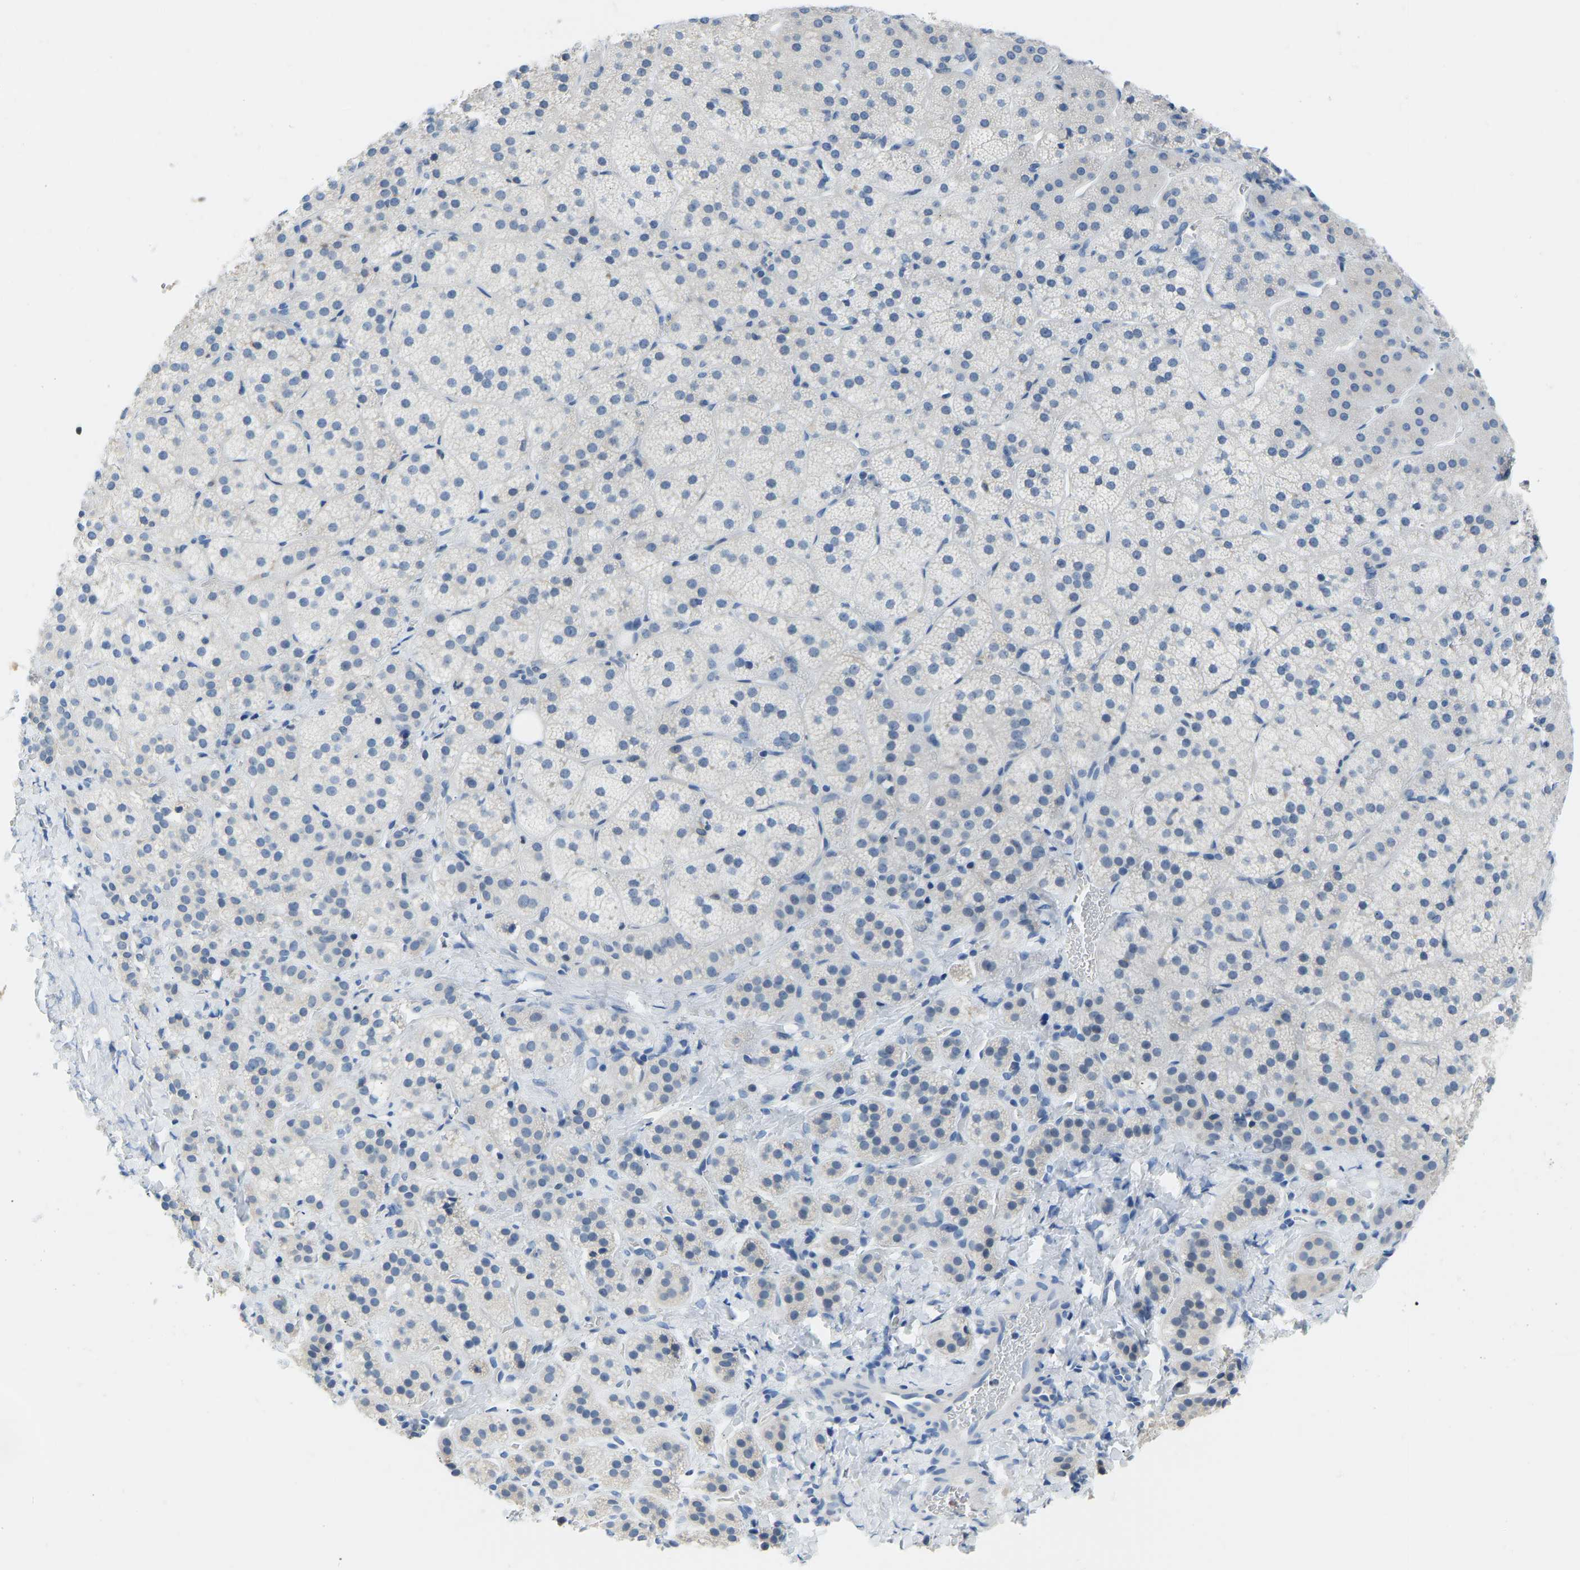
{"staining": {"intensity": "negative", "quantity": "none", "location": "none"}, "tissue": "adrenal gland", "cell_type": "Glandular cells", "image_type": "normal", "snomed": [{"axis": "morphology", "description": "Normal tissue, NOS"}, {"axis": "topography", "description": "Adrenal gland"}], "caption": "Human adrenal gland stained for a protein using immunohistochemistry (IHC) shows no expression in glandular cells.", "gene": "VRK1", "patient": {"sex": "female", "age": 44}}